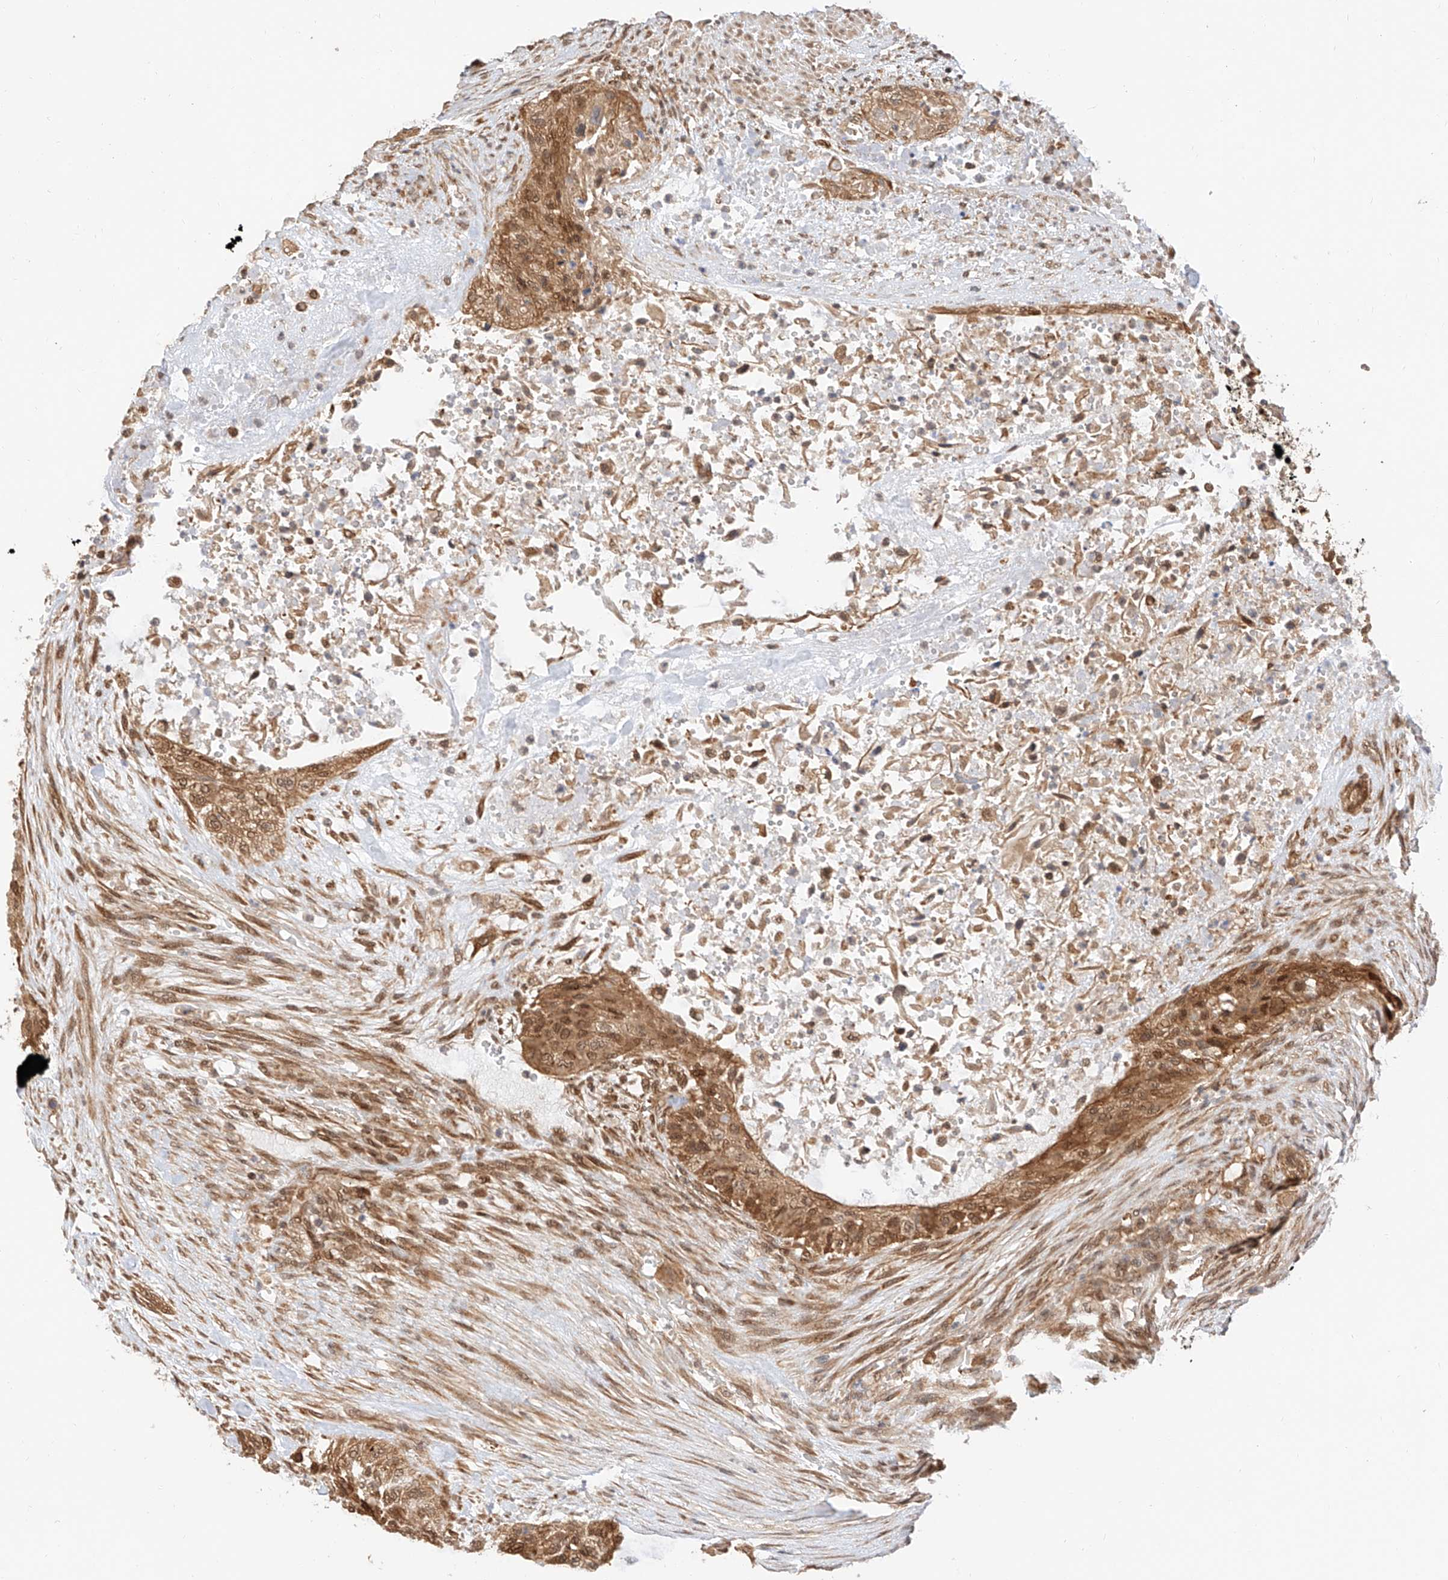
{"staining": {"intensity": "moderate", "quantity": ">75%", "location": "cytoplasmic/membranous,nuclear"}, "tissue": "urothelial cancer", "cell_type": "Tumor cells", "image_type": "cancer", "snomed": [{"axis": "morphology", "description": "Urothelial carcinoma, High grade"}, {"axis": "topography", "description": "Urinary bladder"}], "caption": "This histopathology image exhibits urothelial cancer stained with immunohistochemistry to label a protein in brown. The cytoplasmic/membranous and nuclear of tumor cells show moderate positivity for the protein. Nuclei are counter-stained blue.", "gene": "EIF4H", "patient": {"sex": "male", "age": 35}}